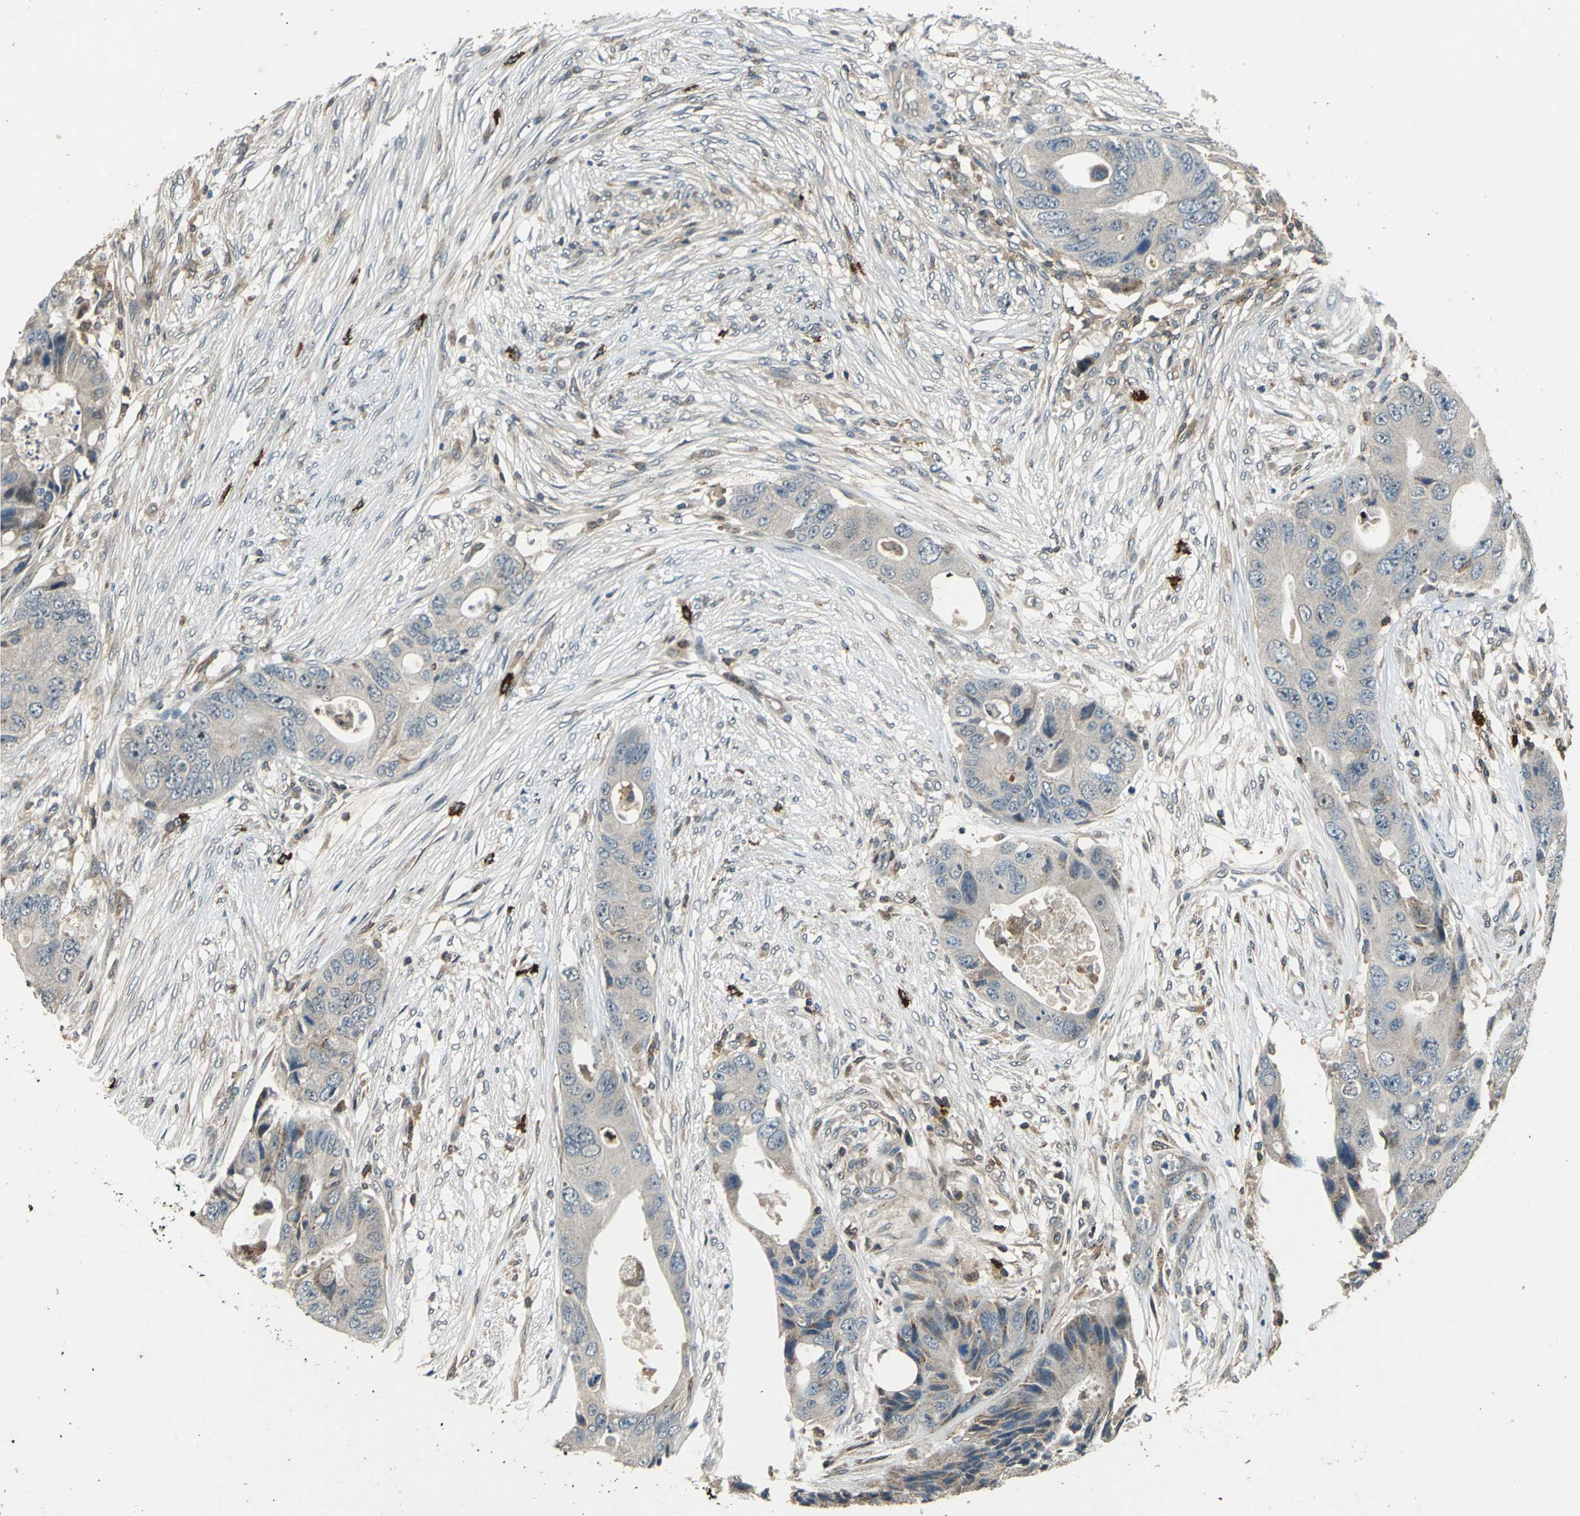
{"staining": {"intensity": "weak", "quantity": "<25%", "location": "cytoplasmic/membranous"}, "tissue": "colorectal cancer", "cell_type": "Tumor cells", "image_type": "cancer", "snomed": [{"axis": "morphology", "description": "Adenocarcinoma, NOS"}, {"axis": "topography", "description": "Colon"}], "caption": "There is no significant expression in tumor cells of colorectal adenocarcinoma.", "gene": "SLC19A2", "patient": {"sex": "male", "age": 71}}